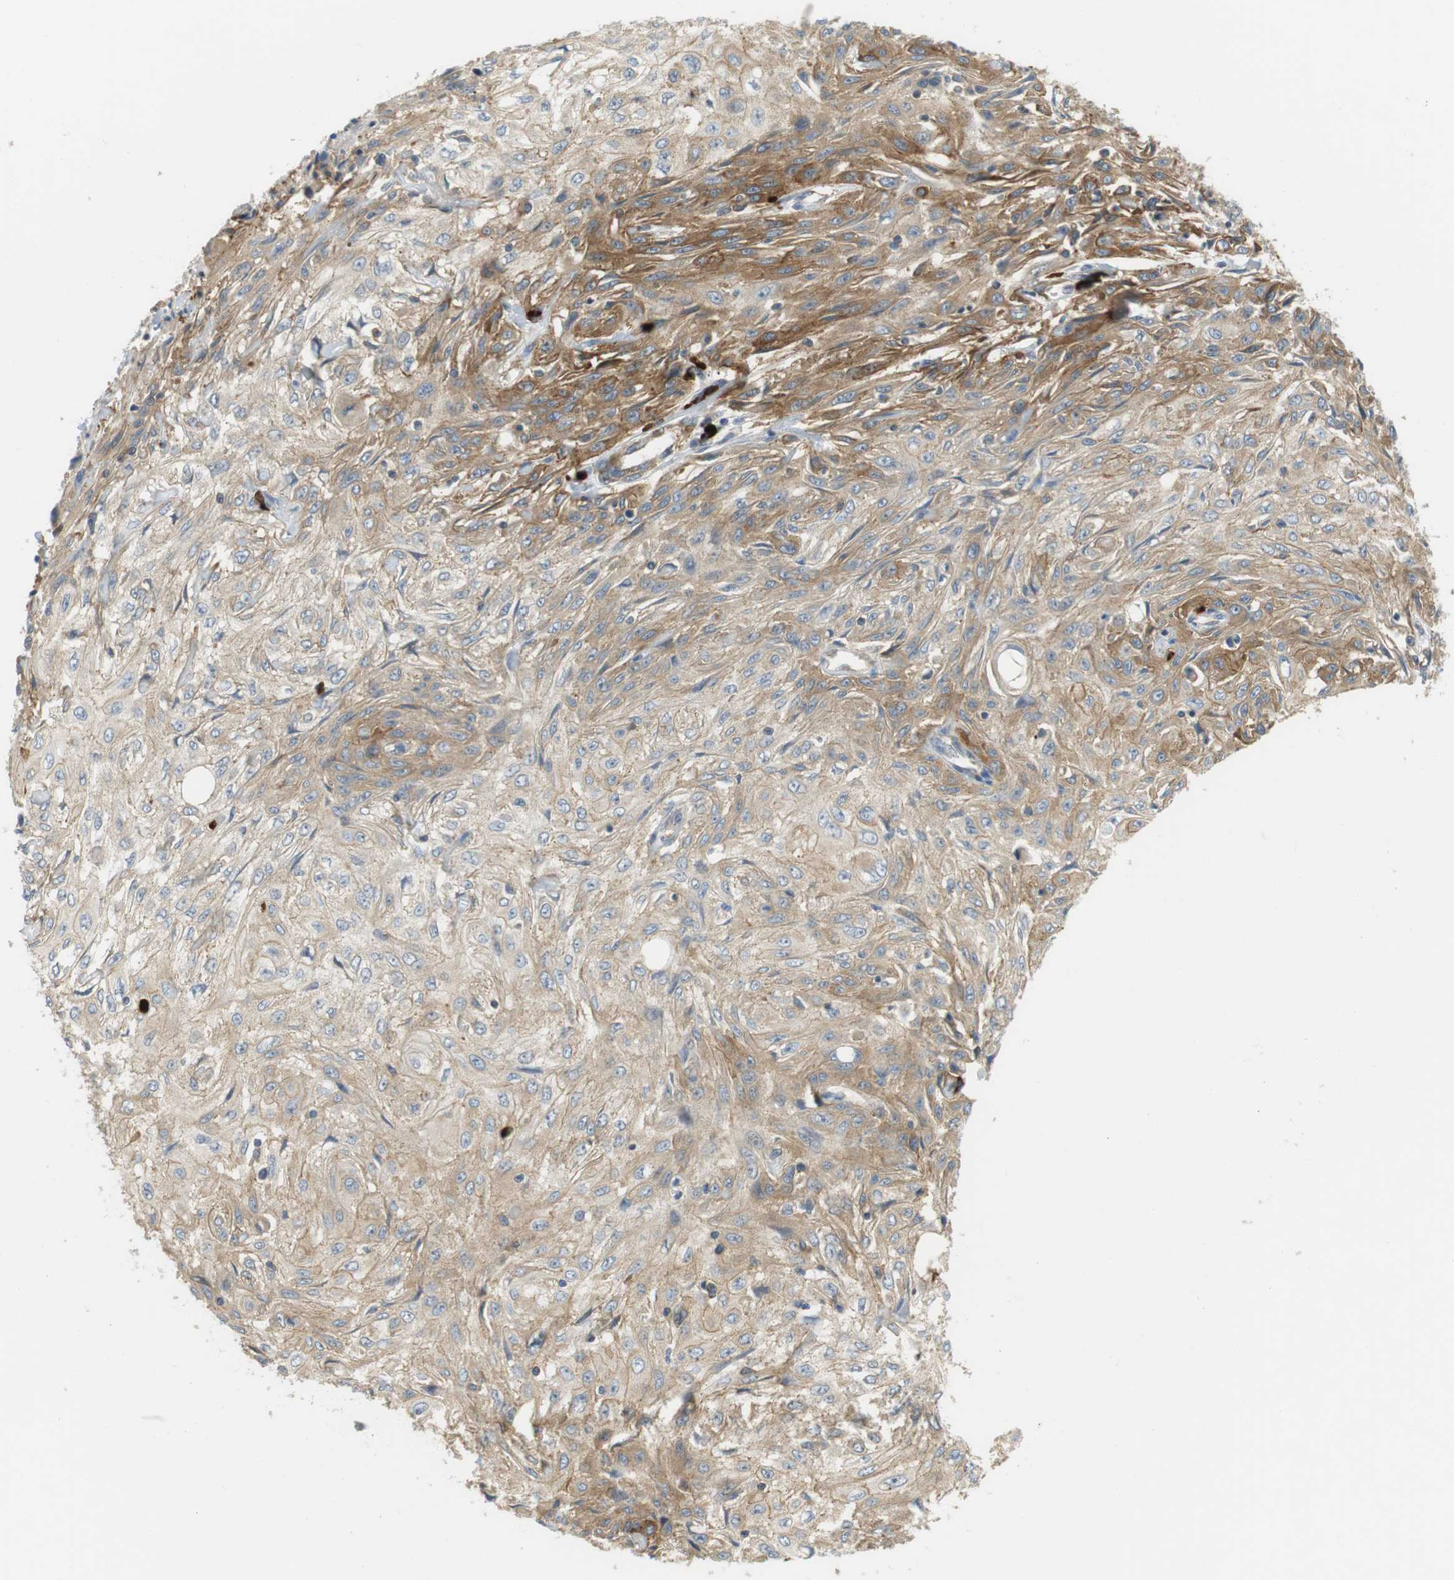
{"staining": {"intensity": "moderate", "quantity": ">75%", "location": "cytoplasmic/membranous"}, "tissue": "skin cancer", "cell_type": "Tumor cells", "image_type": "cancer", "snomed": [{"axis": "morphology", "description": "Squamous cell carcinoma, NOS"}, {"axis": "topography", "description": "Skin"}], "caption": "The micrograph shows a brown stain indicating the presence of a protein in the cytoplasmic/membranous of tumor cells in skin squamous cell carcinoma.", "gene": "TMEM200A", "patient": {"sex": "male", "age": 75}}